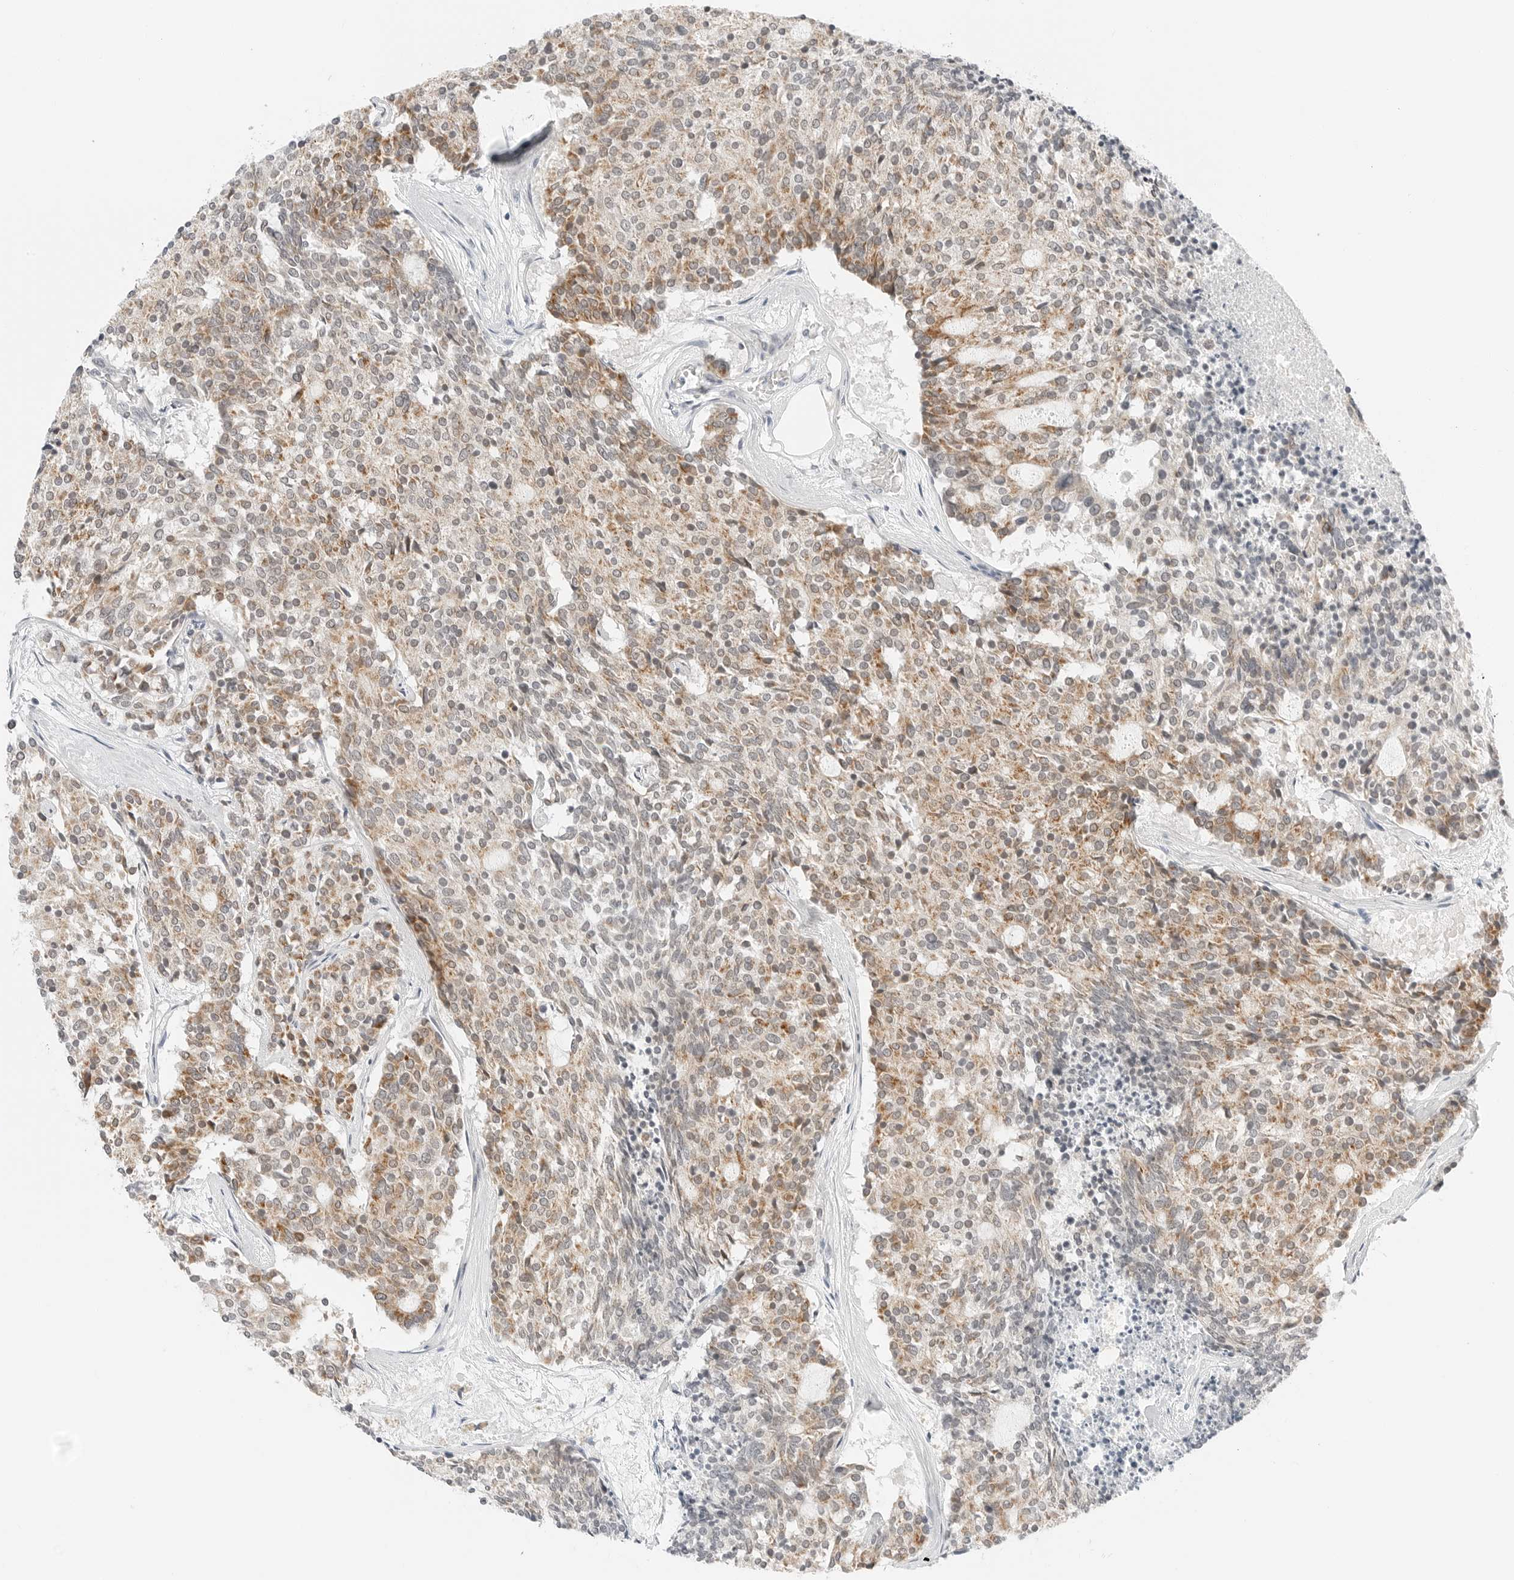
{"staining": {"intensity": "moderate", "quantity": ">75%", "location": "cytoplasmic/membranous"}, "tissue": "carcinoid", "cell_type": "Tumor cells", "image_type": "cancer", "snomed": [{"axis": "morphology", "description": "Carcinoid, malignant, NOS"}, {"axis": "topography", "description": "Pancreas"}], "caption": "Carcinoid (malignant) was stained to show a protein in brown. There is medium levels of moderate cytoplasmic/membranous staining in approximately >75% of tumor cells.", "gene": "CCSAP", "patient": {"sex": "female", "age": 54}}